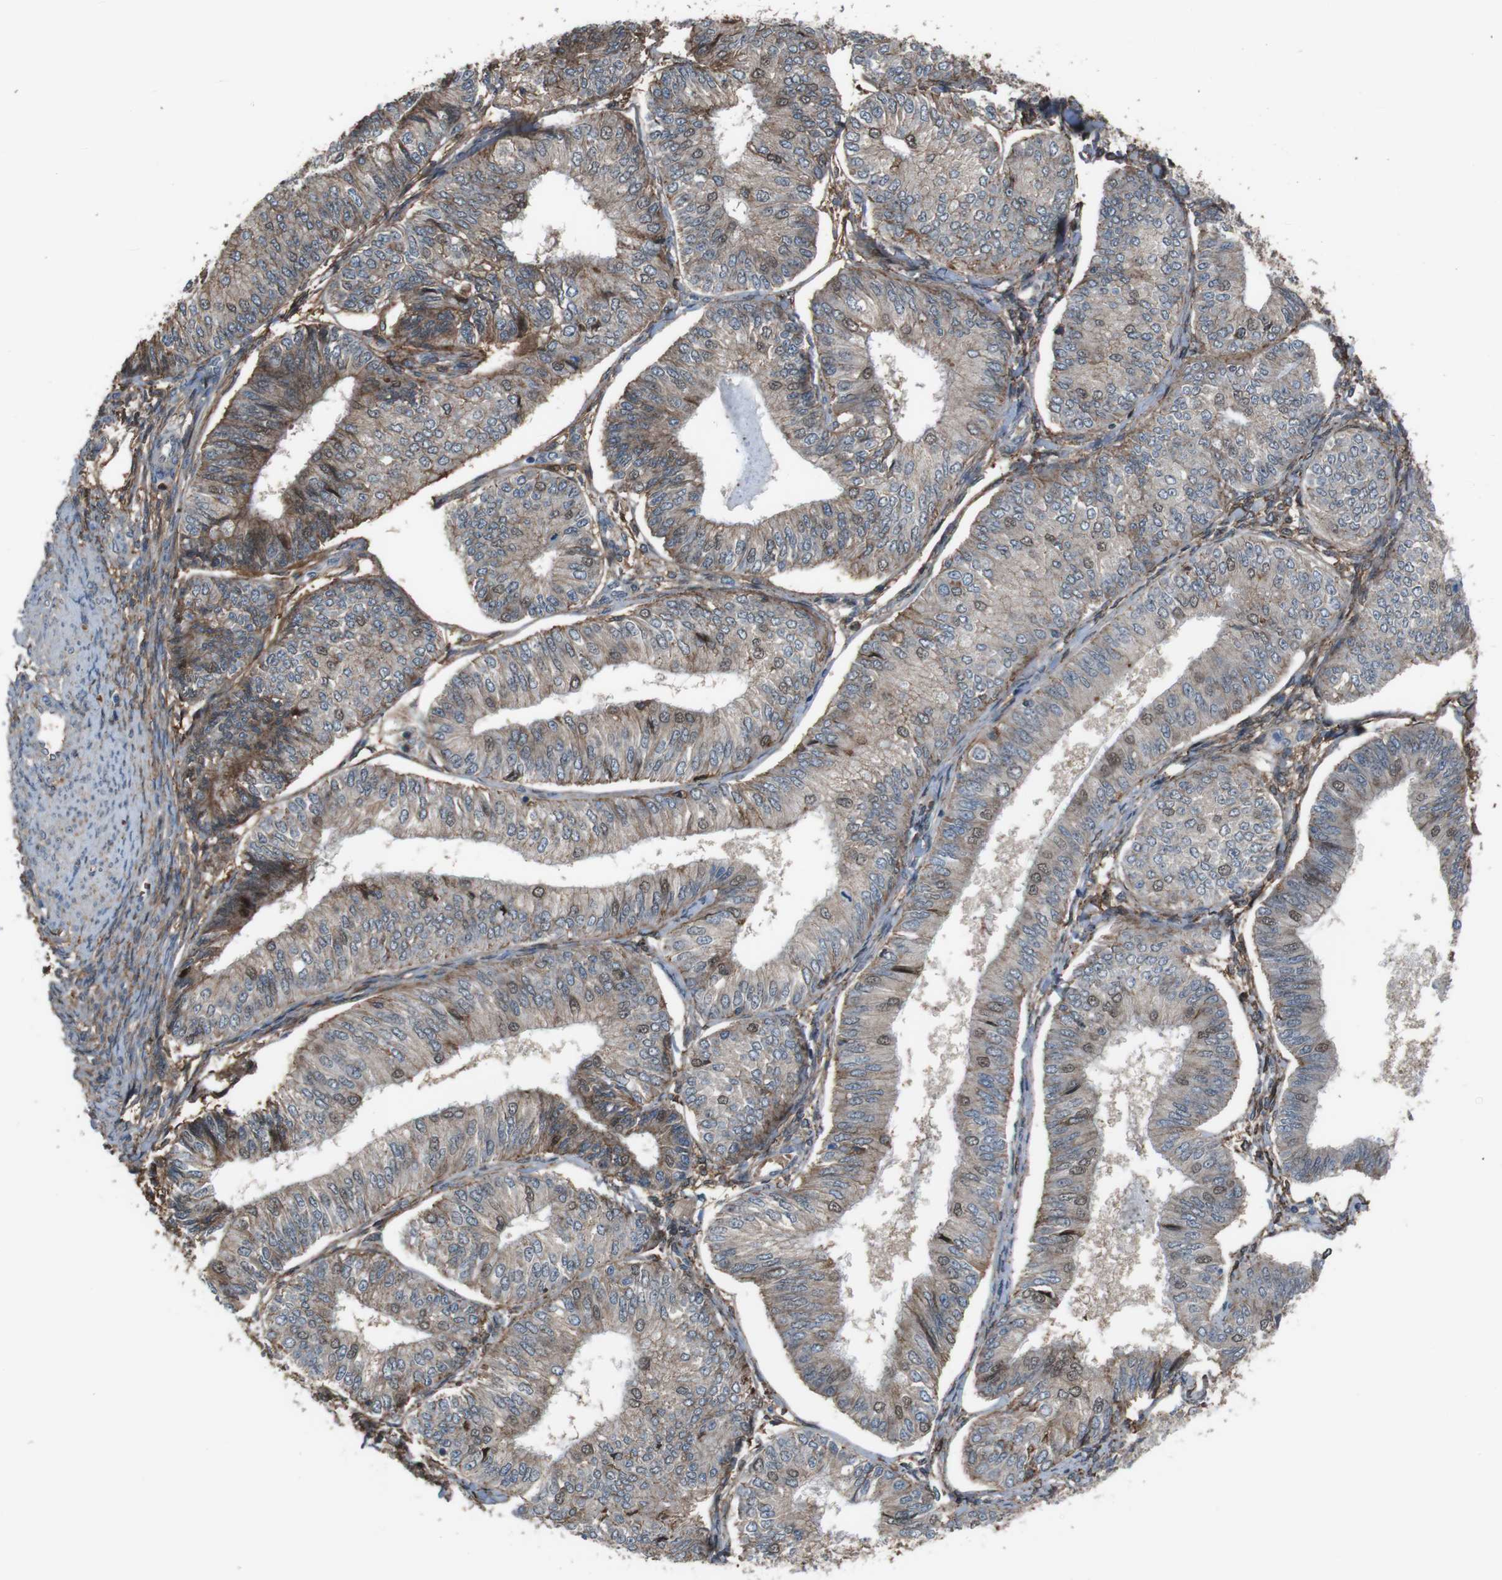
{"staining": {"intensity": "weak", "quantity": ">75%", "location": "cytoplasmic/membranous"}, "tissue": "endometrial cancer", "cell_type": "Tumor cells", "image_type": "cancer", "snomed": [{"axis": "morphology", "description": "Adenocarcinoma, NOS"}, {"axis": "topography", "description": "Endometrium"}], "caption": "A micrograph of human endometrial cancer stained for a protein demonstrates weak cytoplasmic/membranous brown staining in tumor cells.", "gene": "ATP2B1", "patient": {"sex": "female", "age": 58}}